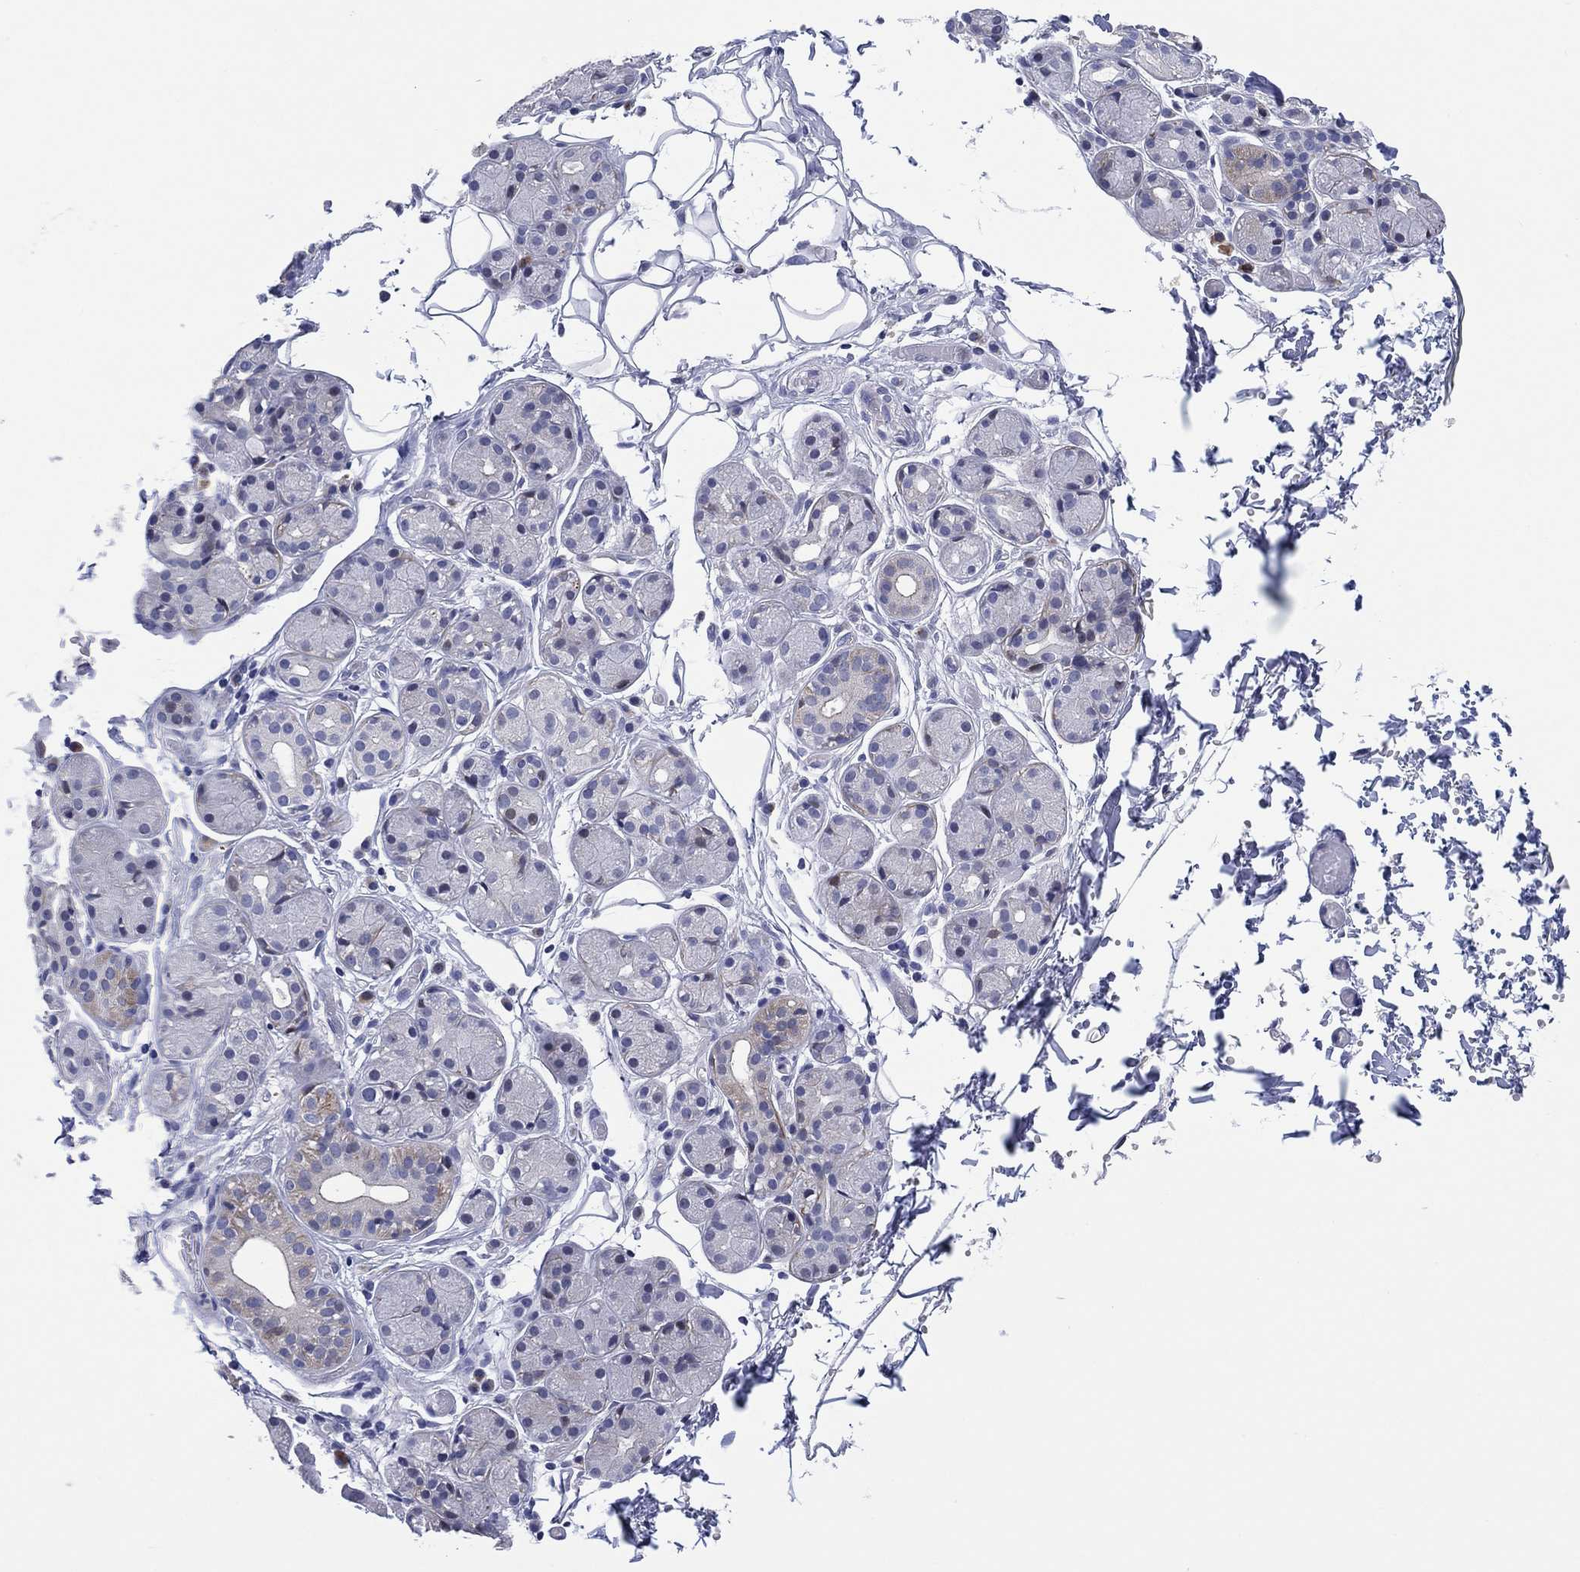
{"staining": {"intensity": "weak", "quantity": "<25%", "location": "cytoplasmic/membranous"}, "tissue": "salivary gland", "cell_type": "Glandular cells", "image_type": "normal", "snomed": [{"axis": "morphology", "description": "Normal tissue, NOS"}, {"axis": "topography", "description": "Salivary gland"}, {"axis": "topography", "description": "Peripheral nerve tissue"}], "caption": "A micrograph of salivary gland stained for a protein shows no brown staining in glandular cells. (DAB immunohistochemistry with hematoxylin counter stain).", "gene": "CLIP3", "patient": {"sex": "male", "age": 71}}